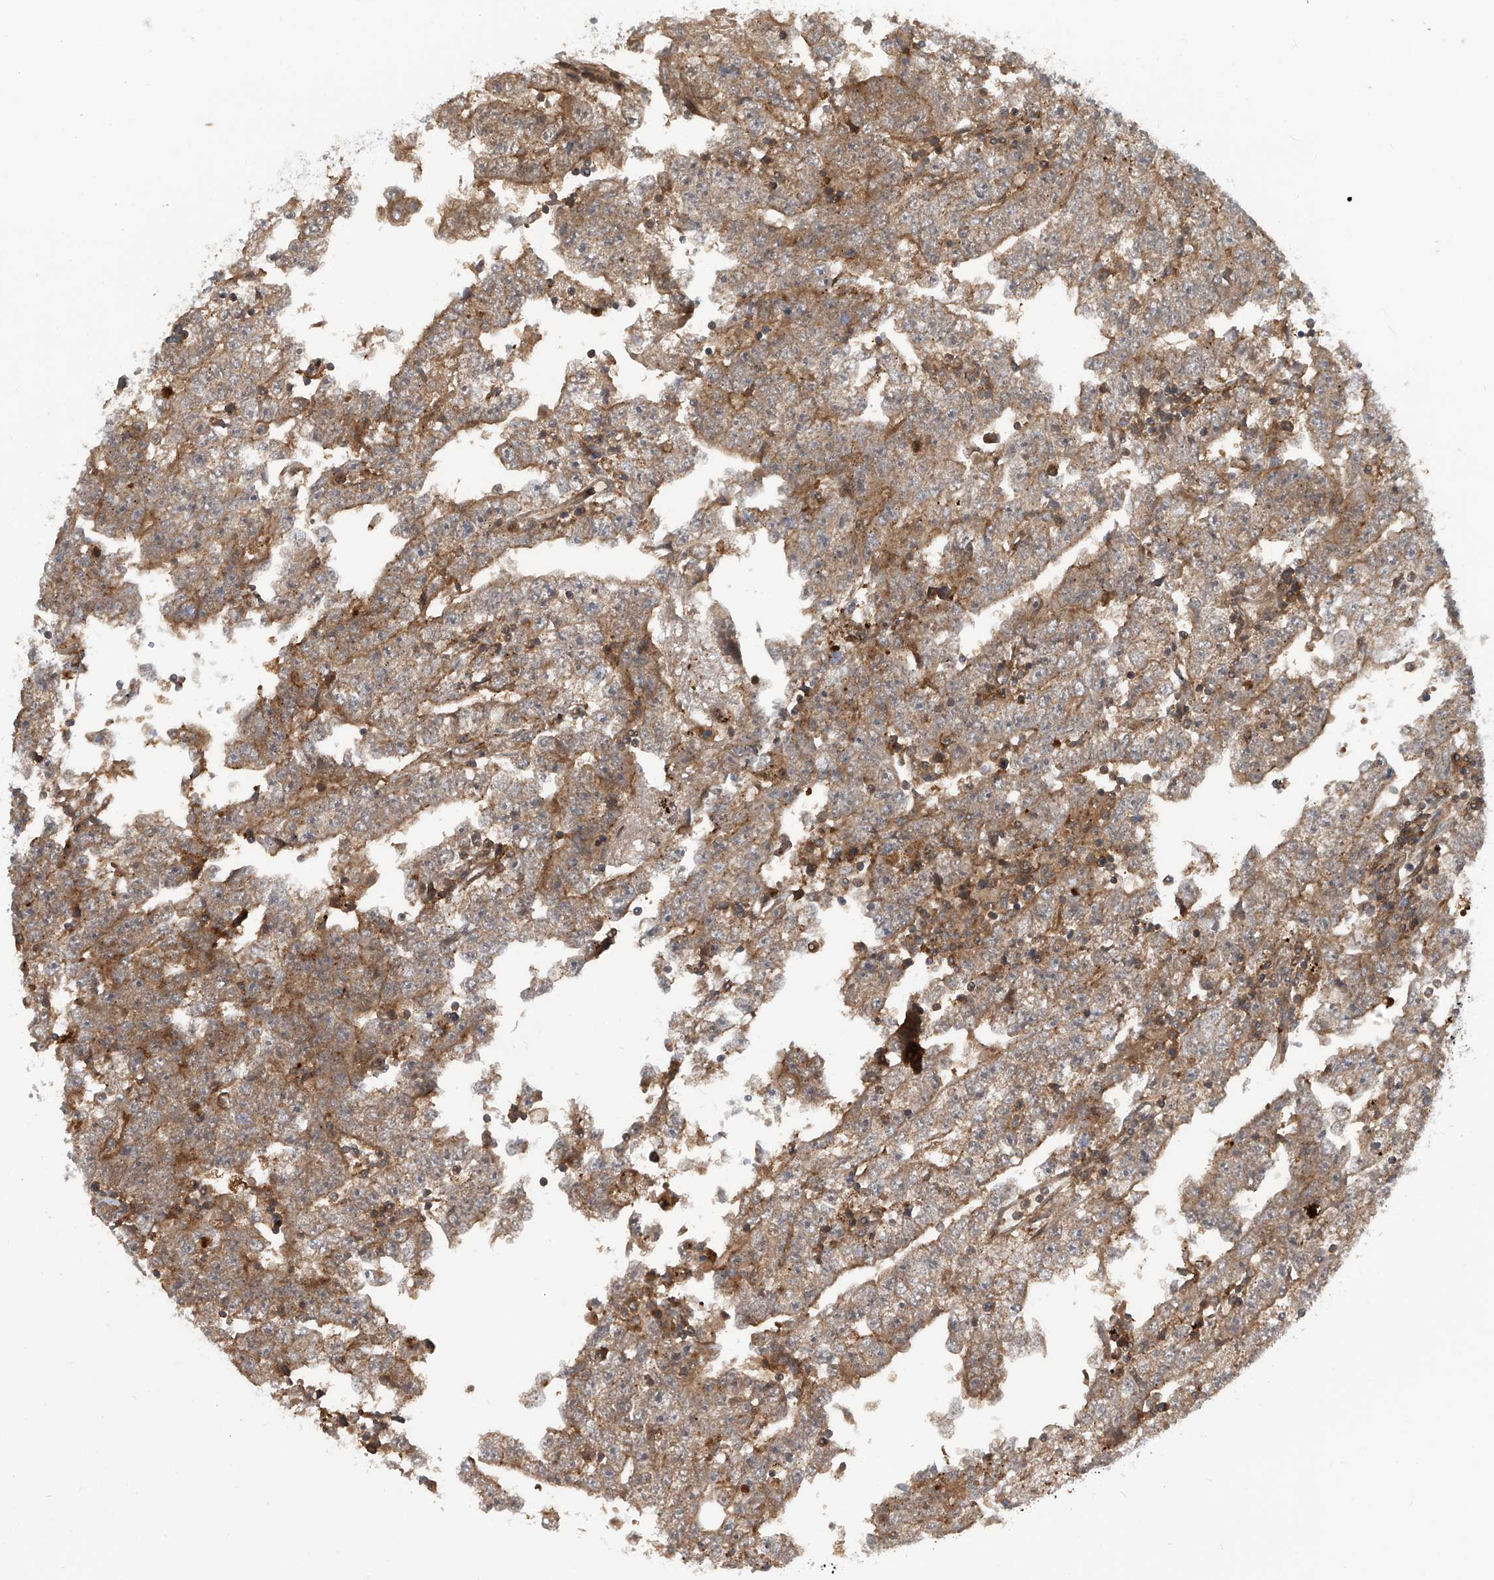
{"staining": {"intensity": "moderate", "quantity": ">75%", "location": "cytoplasmic/membranous"}, "tissue": "testis cancer", "cell_type": "Tumor cells", "image_type": "cancer", "snomed": [{"axis": "morphology", "description": "Carcinoma, Embryonal, NOS"}, {"axis": "topography", "description": "Testis"}], "caption": "There is medium levels of moderate cytoplasmic/membranous staining in tumor cells of embryonal carcinoma (testis), as demonstrated by immunohistochemical staining (brown color).", "gene": "LAGE3", "patient": {"sex": "male", "age": 25}}